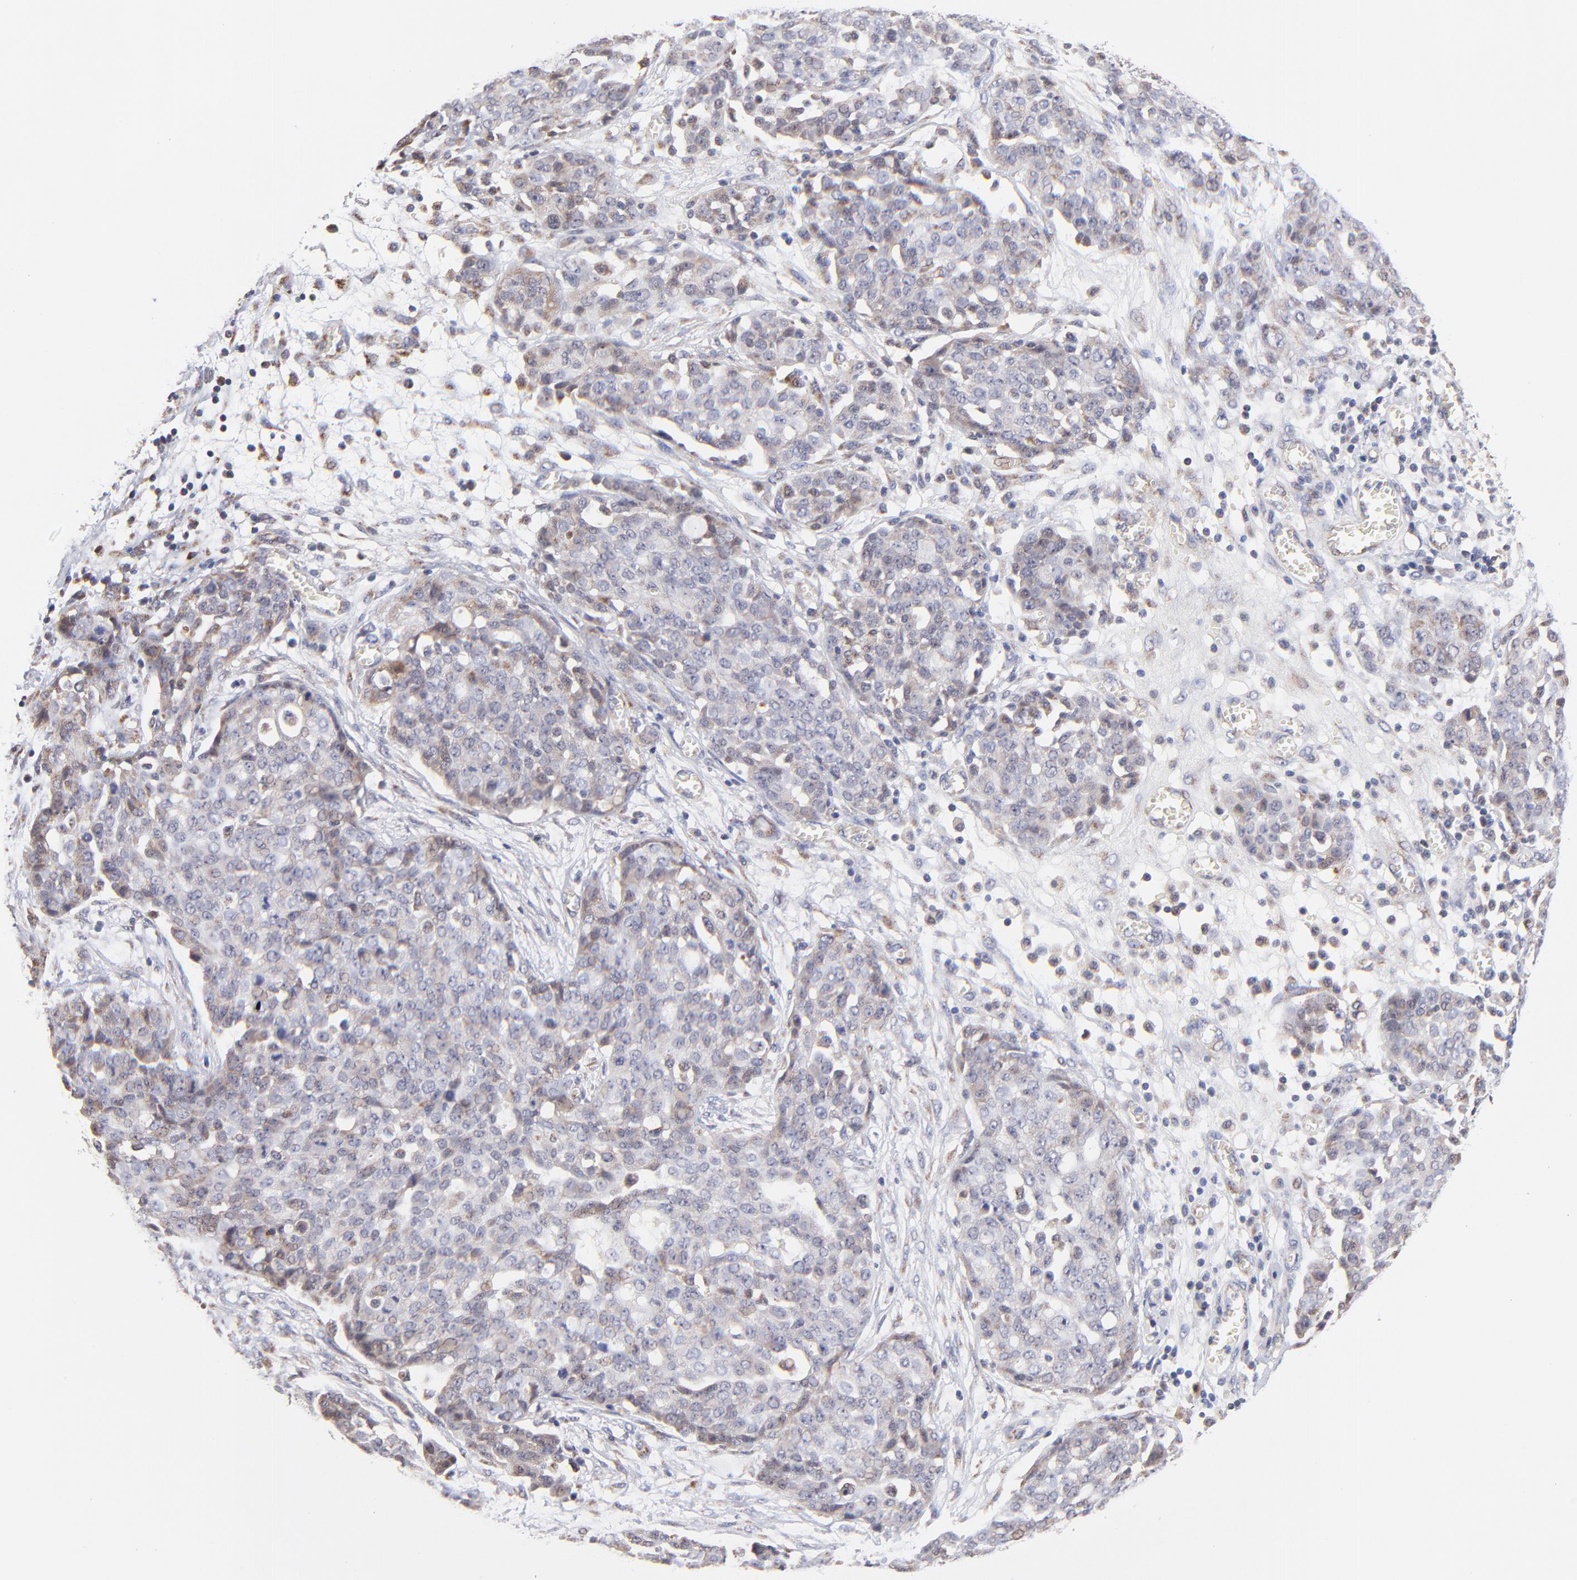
{"staining": {"intensity": "weak", "quantity": "25%-75%", "location": "cytoplasmic/membranous"}, "tissue": "ovarian cancer", "cell_type": "Tumor cells", "image_type": "cancer", "snomed": [{"axis": "morphology", "description": "Cystadenocarcinoma, serous, NOS"}, {"axis": "topography", "description": "Soft tissue"}, {"axis": "topography", "description": "Ovary"}], "caption": "Protein staining by immunohistochemistry exhibits weak cytoplasmic/membranous staining in approximately 25%-75% of tumor cells in serous cystadenocarcinoma (ovarian).", "gene": "FBXL12", "patient": {"sex": "female", "age": 57}}